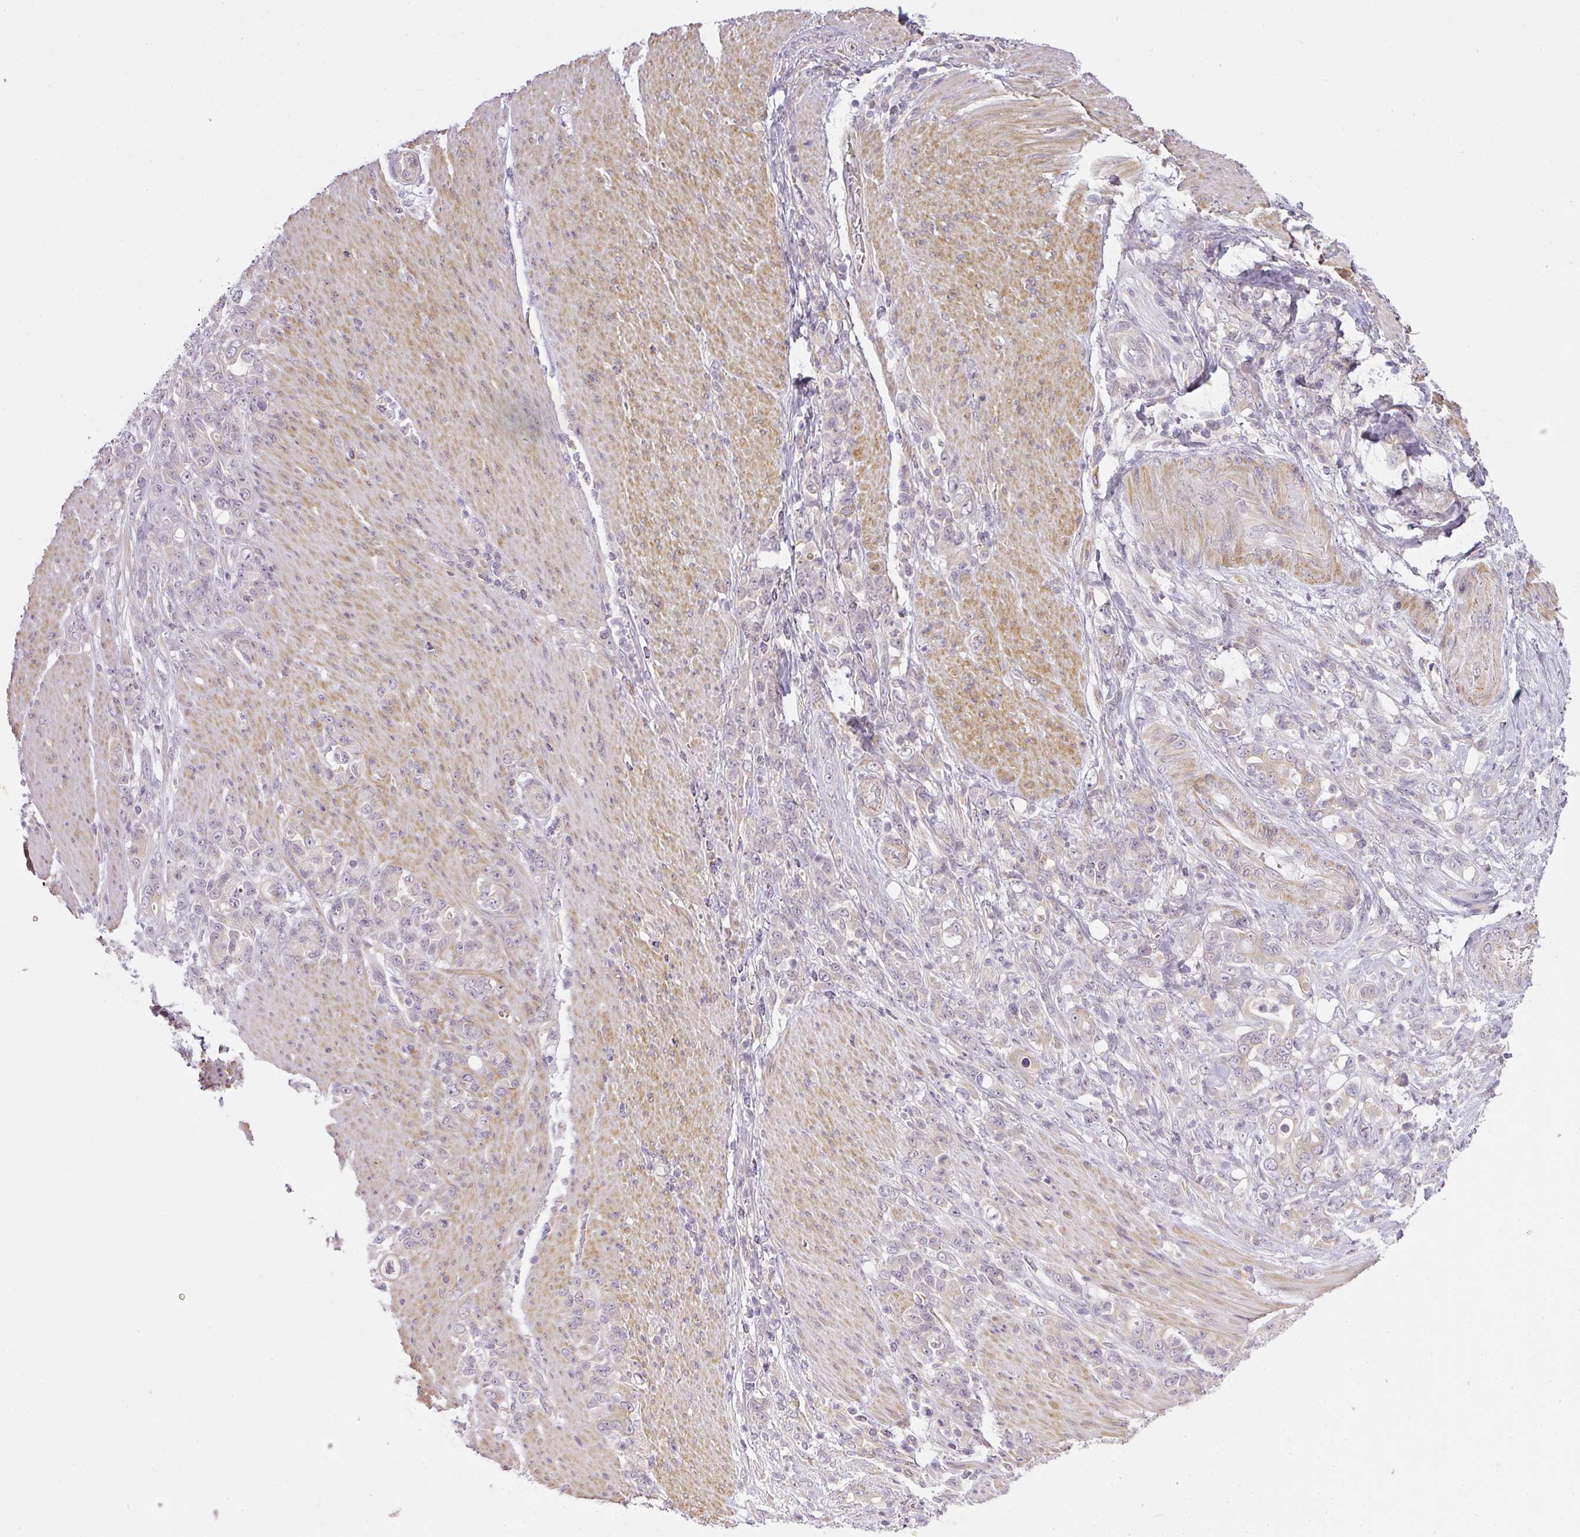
{"staining": {"intensity": "negative", "quantity": "none", "location": "none"}, "tissue": "stomach cancer", "cell_type": "Tumor cells", "image_type": "cancer", "snomed": [{"axis": "morphology", "description": "Adenocarcinoma, NOS"}, {"axis": "topography", "description": "Stomach"}], "caption": "Human stomach adenocarcinoma stained for a protein using immunohistochemistry demonstrates no staining in tumor cells.", "gene": "MED19", "patient": {"sex": "female", "age": 79}}